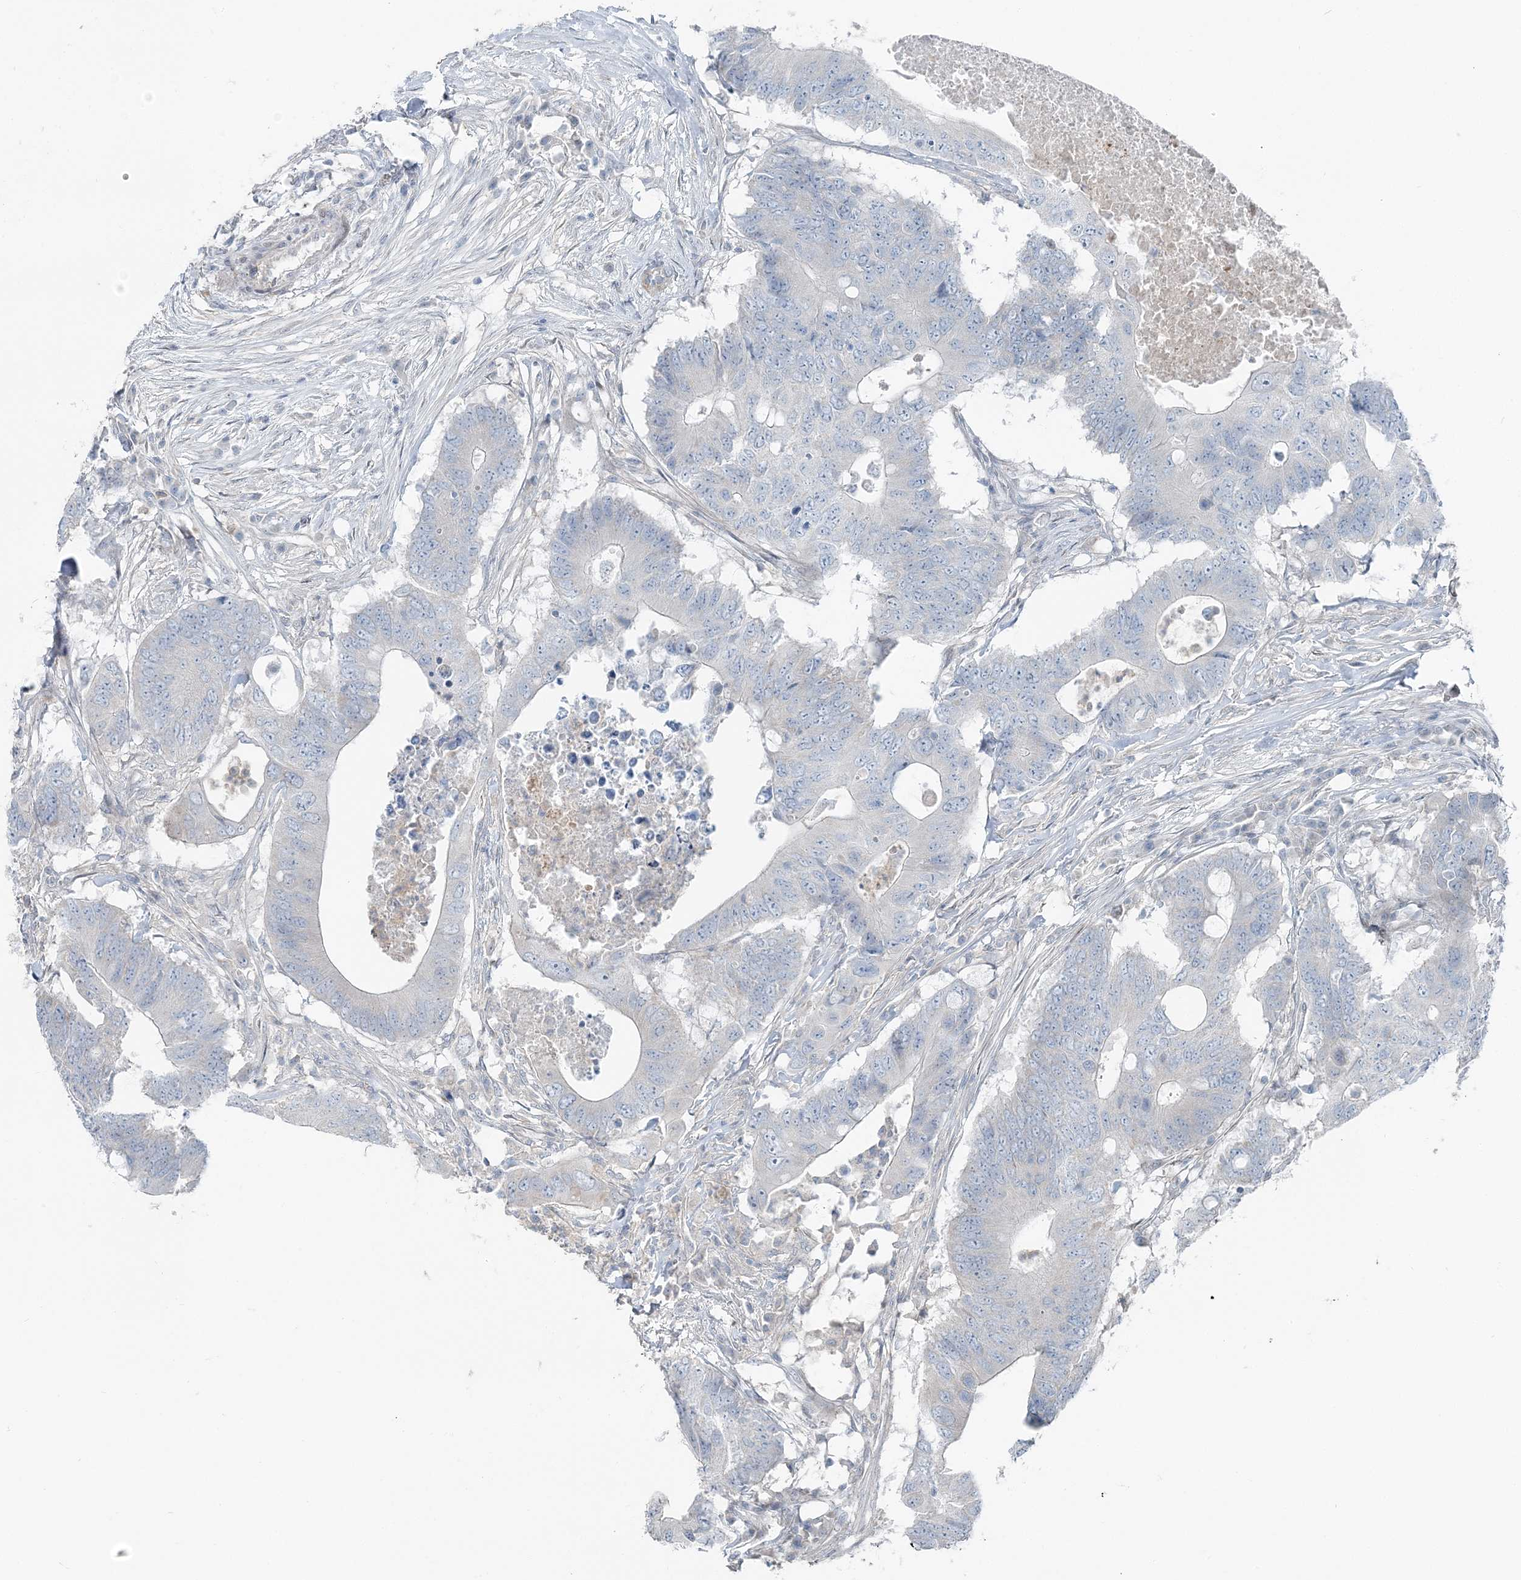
{"staining": {"intensity": "negative", "quantity": "none", "location": "none"}, "tissue": "colorectal cancer", "cell_type": "Tumor cells", "image_type": "cancer", "snomed": [{"axis": "morphology", "description": "Adenocarcinoma, NOS"}, {"axis": "topography", "description": "Colon"}], "caption": "Immunohistochemistry (IHC) image of colorectal adenocarcinoma stained for a protein (brown), which shows no expression in tumor cells. Nuclei are stained in blue.", "gene": "FBXL17", "patient": {"sex": "male", "age": 71}}